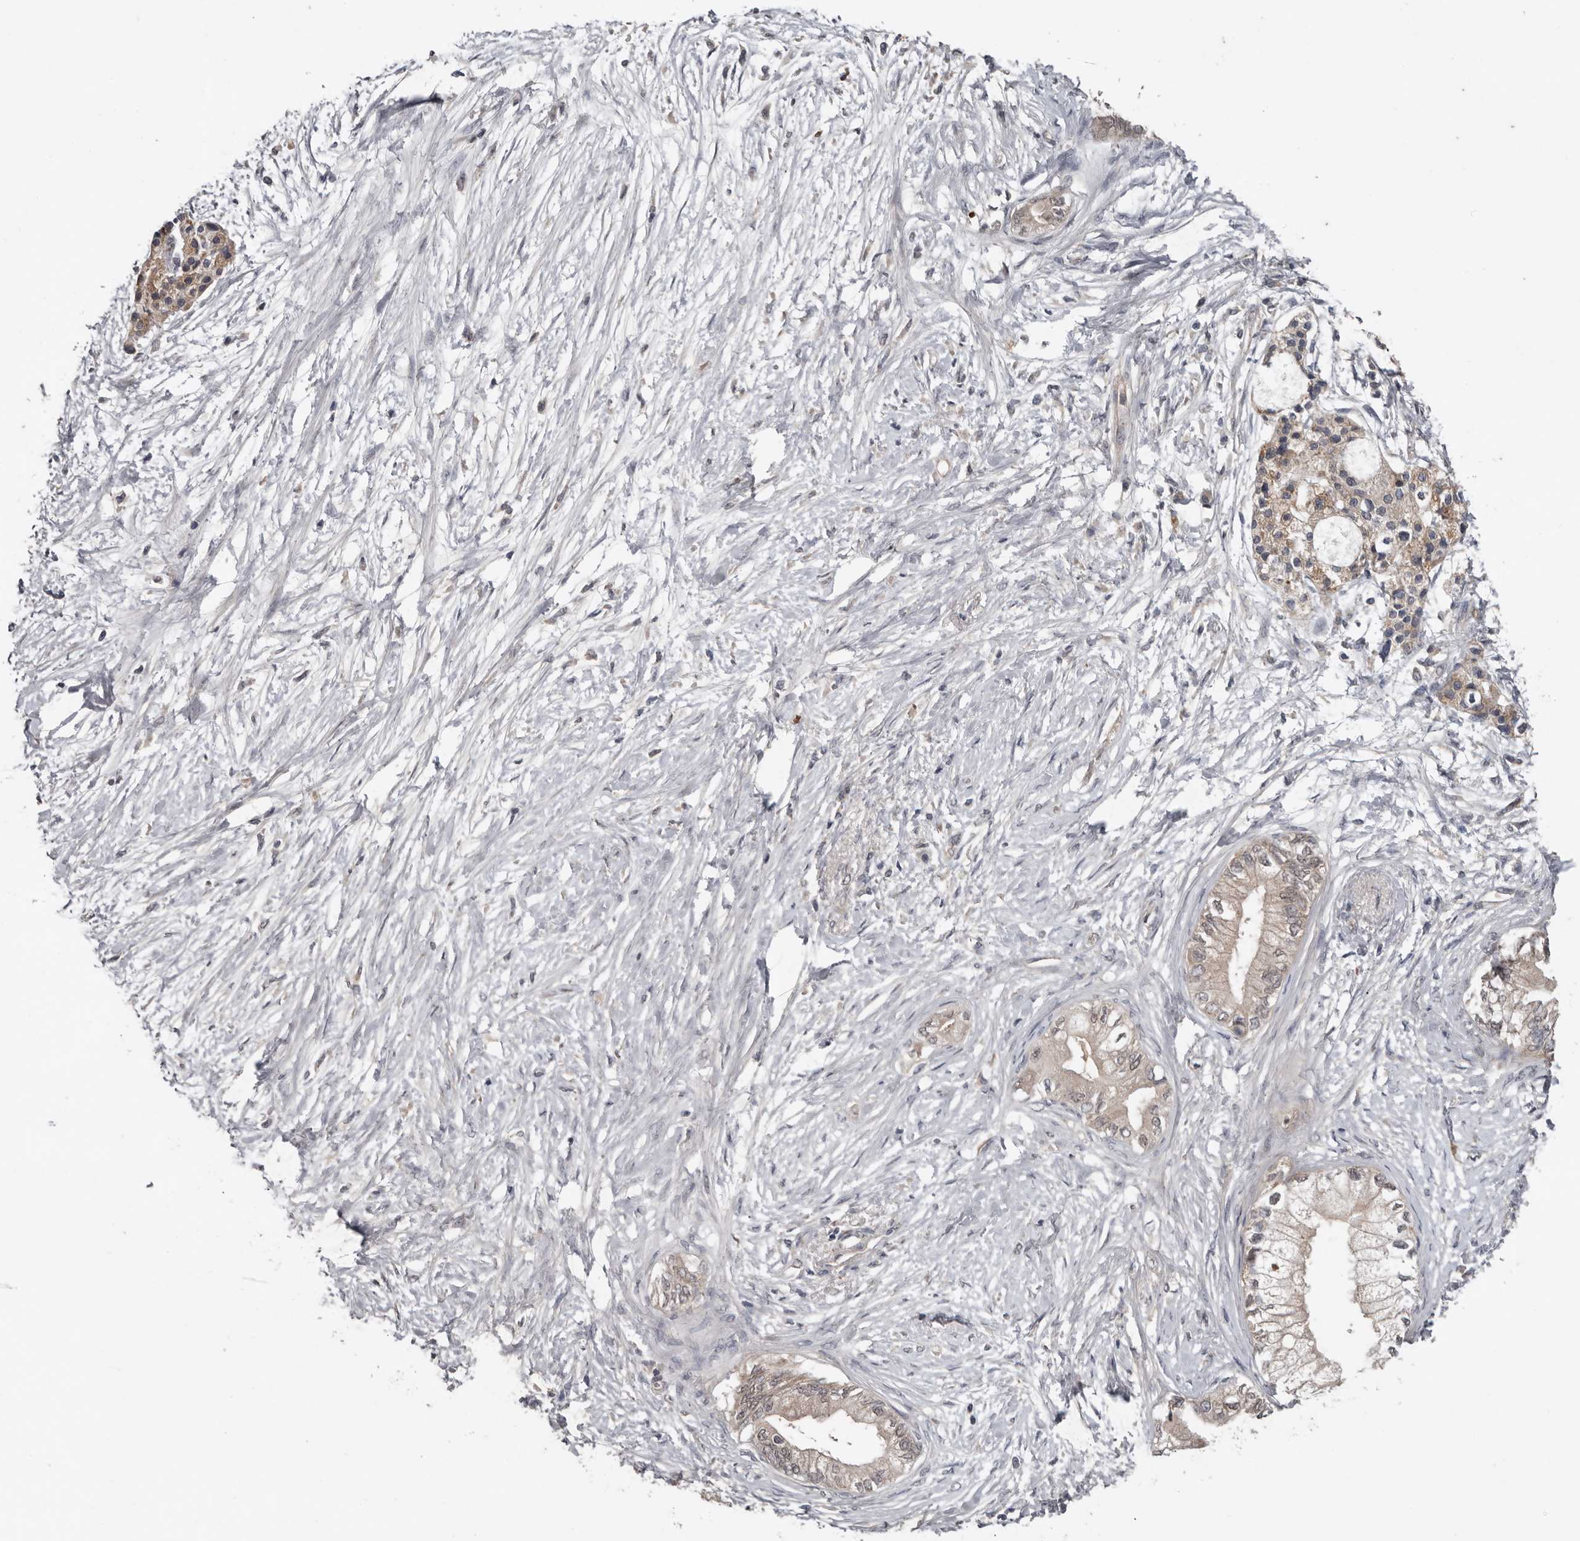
{"staining": {"intensity": "weak", "quantity": ">75%", "location": "cytoplasmic/membranous"}, "tissue": "pancreatic cancer", "cell_type": "Tumor cells", "image_type": "cancer", "snomed": [{"axis": "morphology", "description": "Normal tissue, NOS"}, {"axis": "morphology", "description": "Adenocarcinoma, NOS"}, {"axis": "topography", "description": "Pancreas"}, {"axis": "topography", "description": "Duodenum"}], "caption": "This image shows adenocarcinoma (pancreatic) stained with immunohistochemistry (IHC) to label a protein in brown. The cytoplasmic/membranous of tumor cells show weak positivity for the protein. Nuclei are counter-stained blue.", "gene": "DNAJB4", "patient": {"sex": "female", "age": 60}}